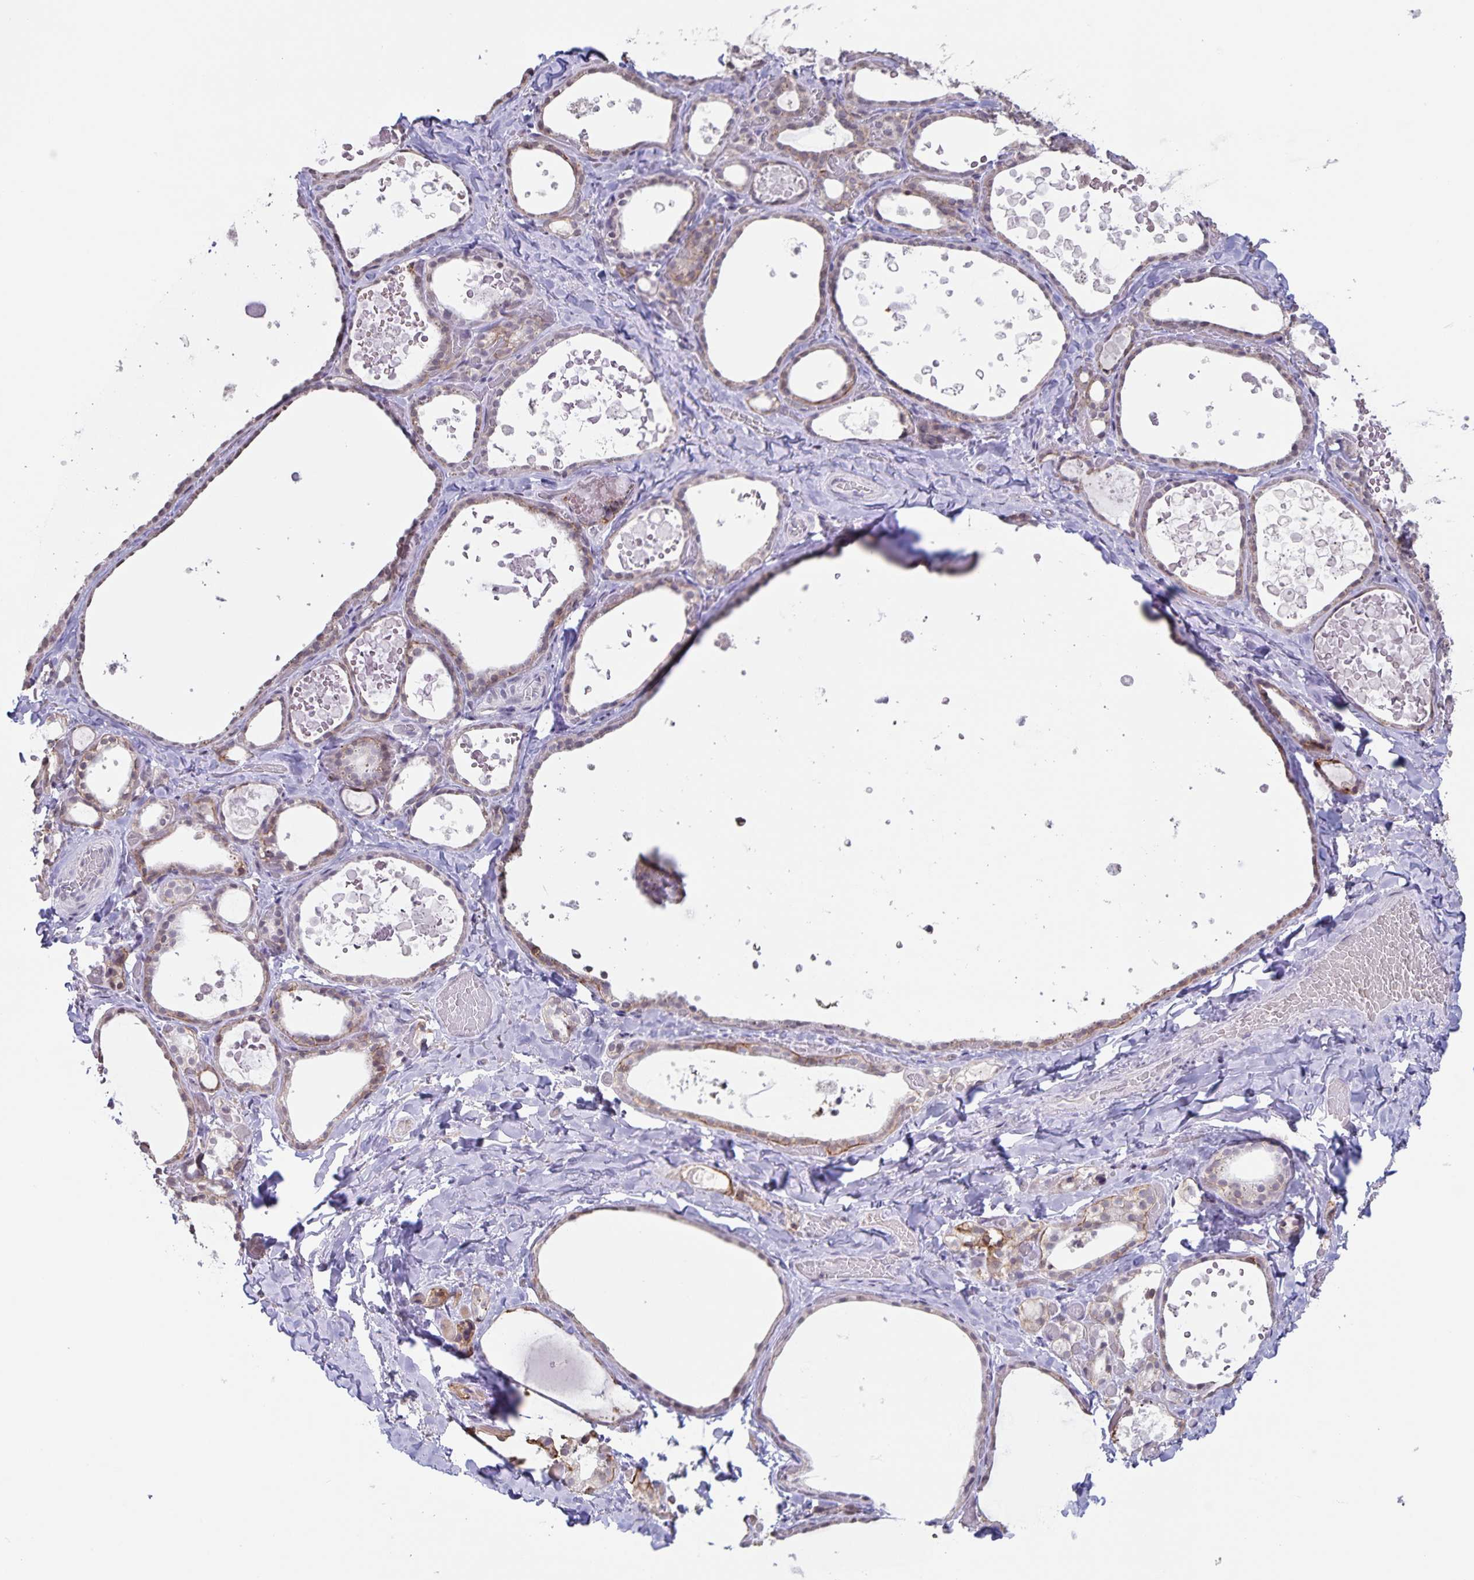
{"staining": {"intensity": "weak", "quantity": "25%-75%", "location": "cytoplasmic/membranous"}, "tissue": "thyroid gland", "cell_type": "Glandular cells", "image_type": "normal", "snomed": [{"axis": "morphology", "description": "Normal tissue, NOS"}, {"axis": "topography", "description": "Thyroid gland"}], "caption": "Human thyroid gland stained for a protein (brown) shows weak cytoplasmic/membranous positive staining in approximately 25%-75% of glandular cells.", "gene": "AQP4", "patient": {"sex": "female", "age": 56}}